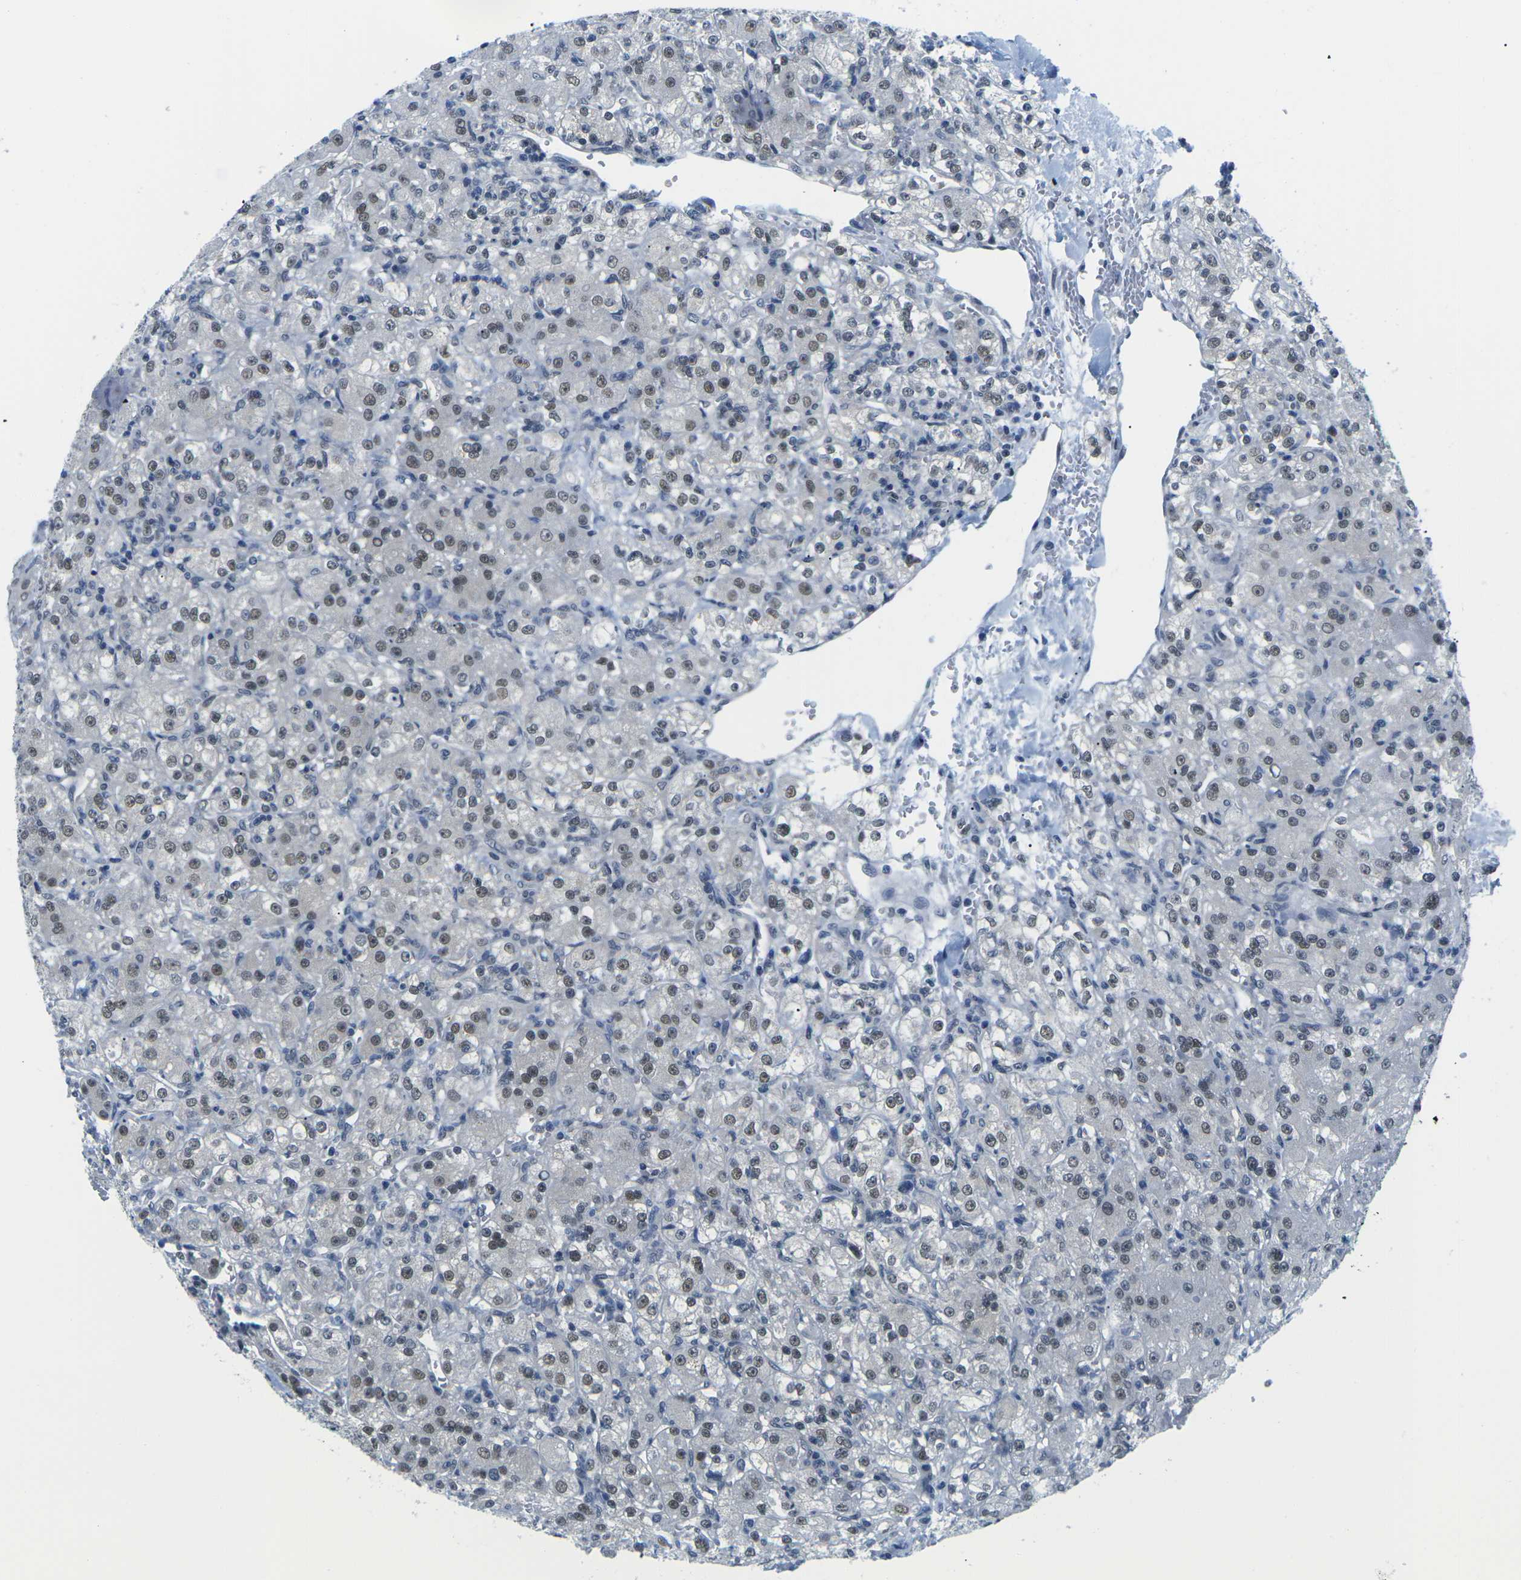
{"staining": {"intensity": "moderate", "quantity": ">75%", "location": "nuclear"}, "tissue": "renal cancer", "cell_type": "Tumor cells", "image_type": "cancer", "snomed": [{"axis": "morphology", "description": "Normal tissue, NOS"}, {"axis": "morphology", "description": "Adenocarcinoma, NOS"}, {"axis": "topography", "description": "Kidney"}], "caption": "This is a photomicrograph of immunohistochemistry staining of adenocarcinoma (renal), which shows moderate positivity in the nuclear of tumor cells.", "gene": "UBA7", "patient": {"sex": "male", "age": 61}}